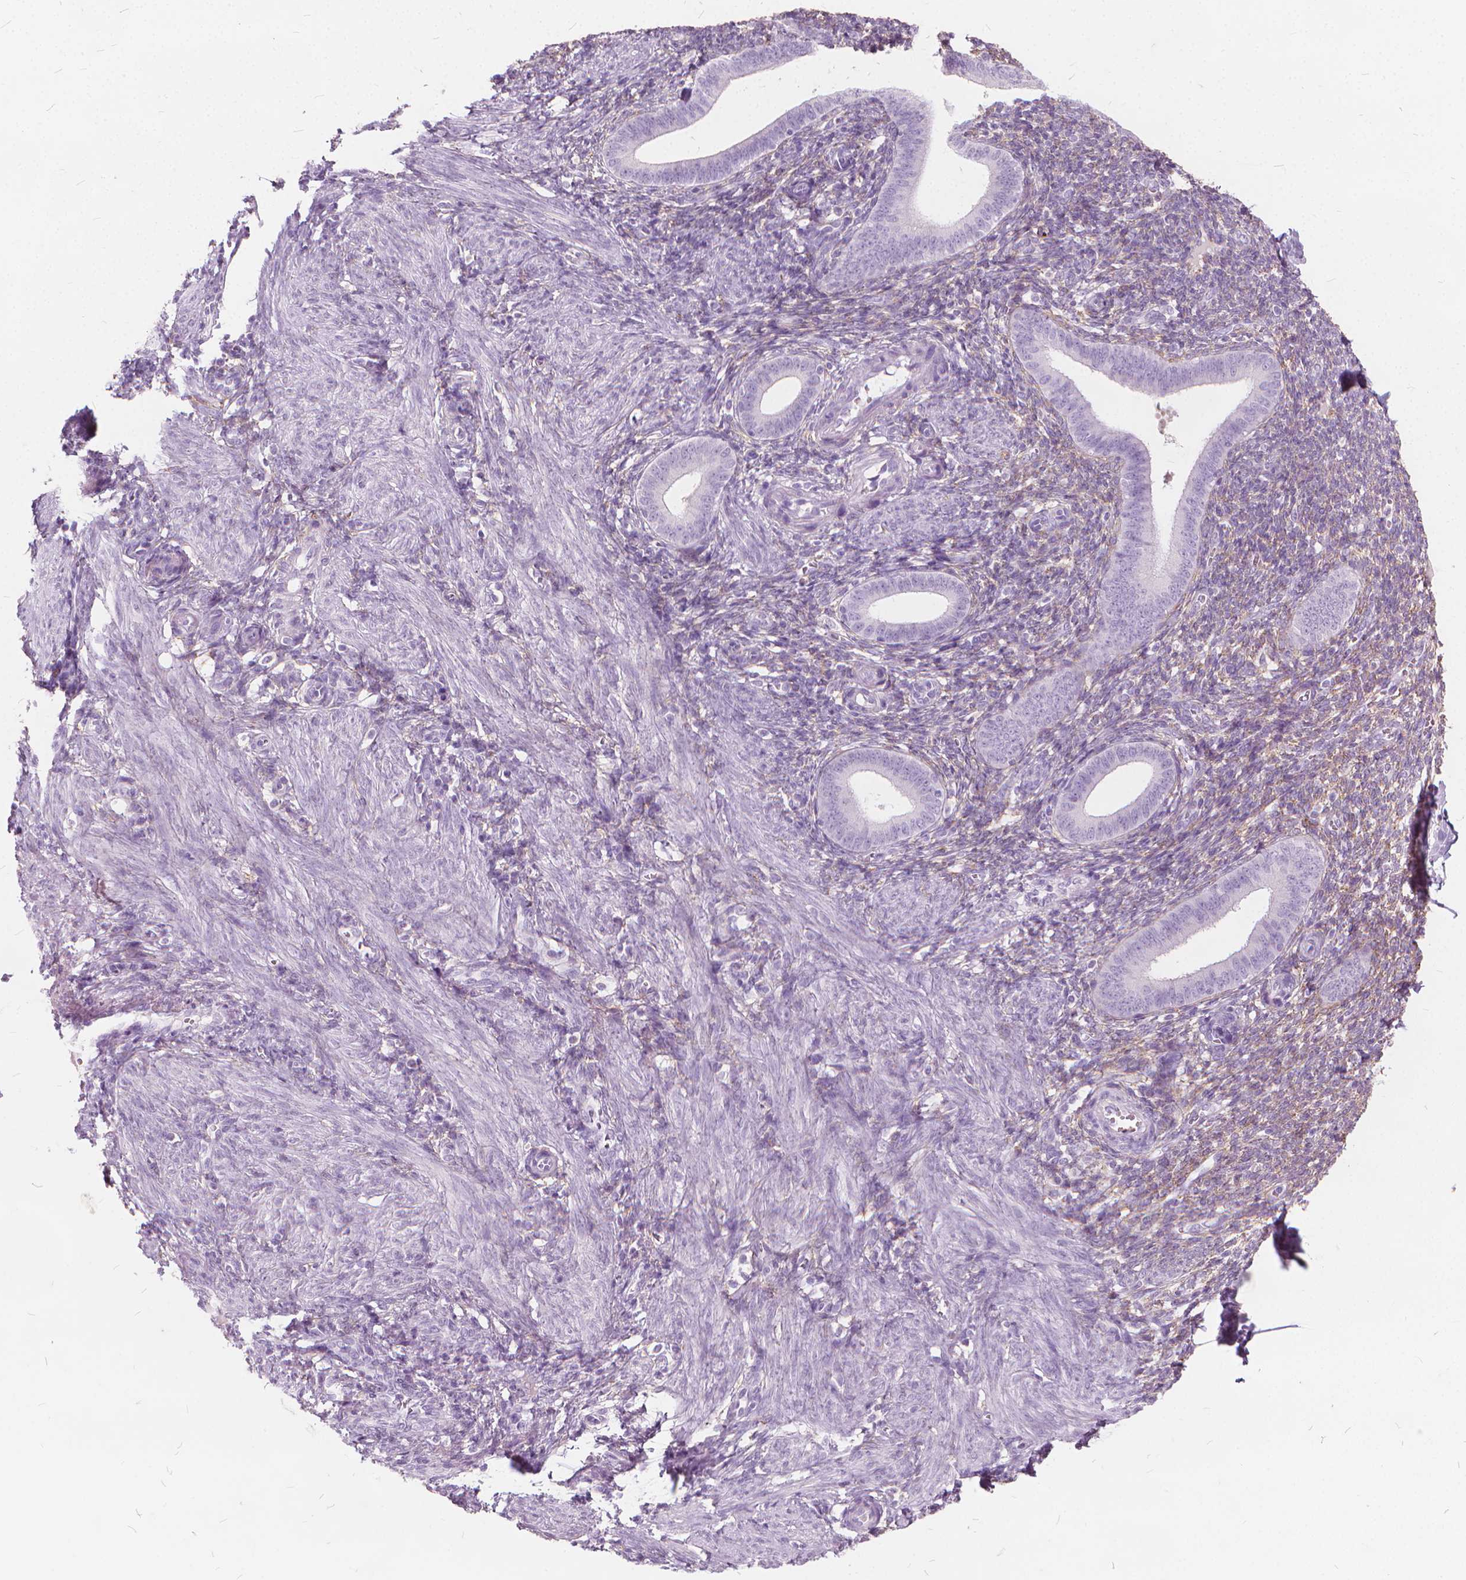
{"staining": {"intensity": "negative", "quantity": "none", "location": "none"}, "tissue": "endometrium", "cell_type": "Cells in endometrial stroma", "image_type": "normal", "snomed": [{"axis": "morphology", "description": "Normal tissue, NOS"}, {"axis": "topography", "description": "Endometrium"}], "caption": "Endometrium was stained to show a protein in brown. There is no significant expression in cells in endometrial stroma. (Stains: DAB (3,3'-diaminobenzidine) immunohistochemistry with hematoxylin counter stain, Microscopy: brightfield microscopy at high magnification).", "gene": "DNM1", "patient": {"sex": "female", "age": 25}}